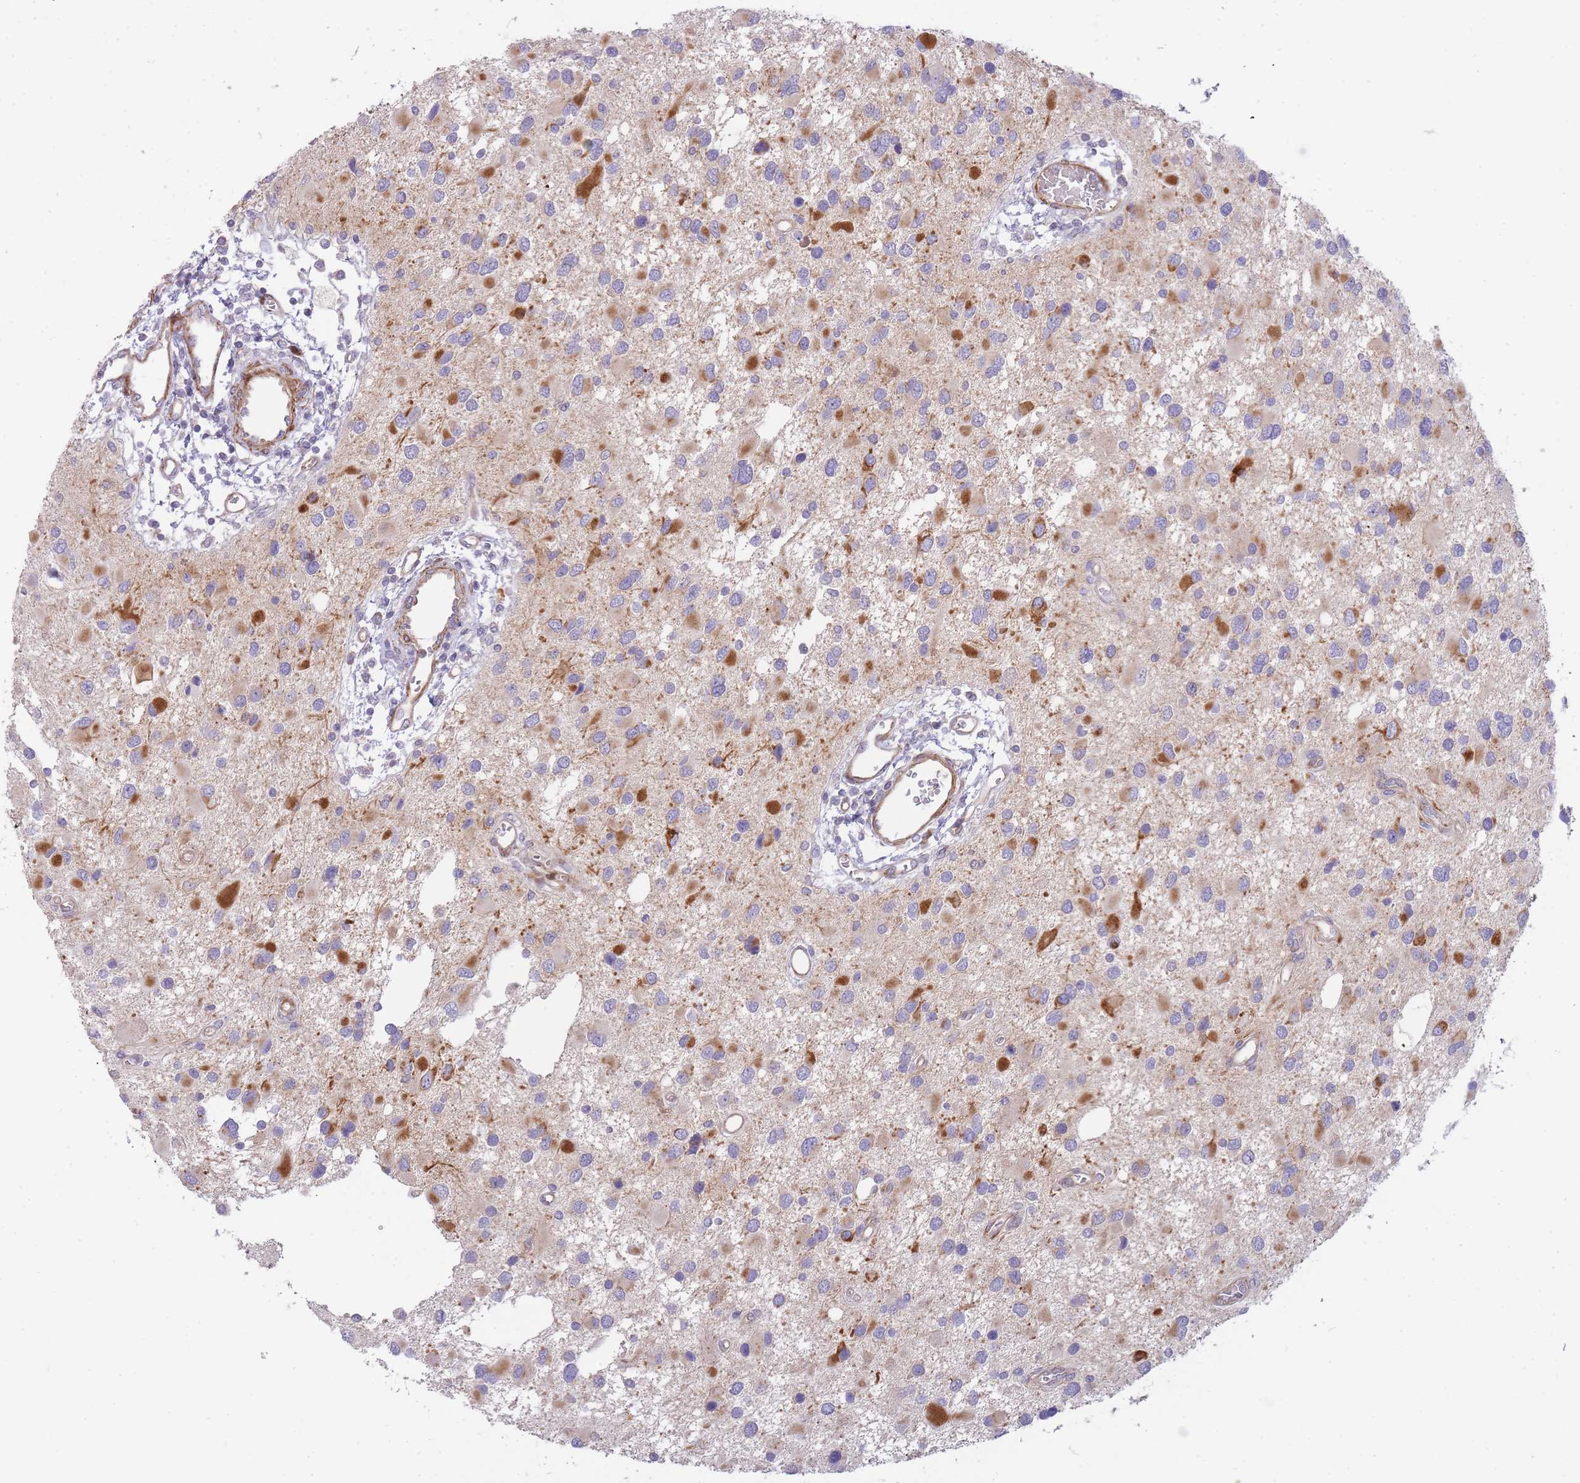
{"staining": {"intensity": "moderate", "quantity": "<25%", "location": "cytoplasmic/membranous"}, "tissue": "glioma", "cell_type": "Tumor cells", "image_type": "cancer", "snomed": [{"axis": "morphology", "description": "Glioma, malignant, High grade"}, {"axis": "topography", "description": "Brain"}], "caption": "DAB (3,3'-diaminobenzidine) immunohistochemical staining of glioma demonstrates moderate cytoplasmic/membranous protein positivity in about <25% of tumor cells.", "gene": "ATP5MC2", "patient": {"sex": "male", "age": 53}}